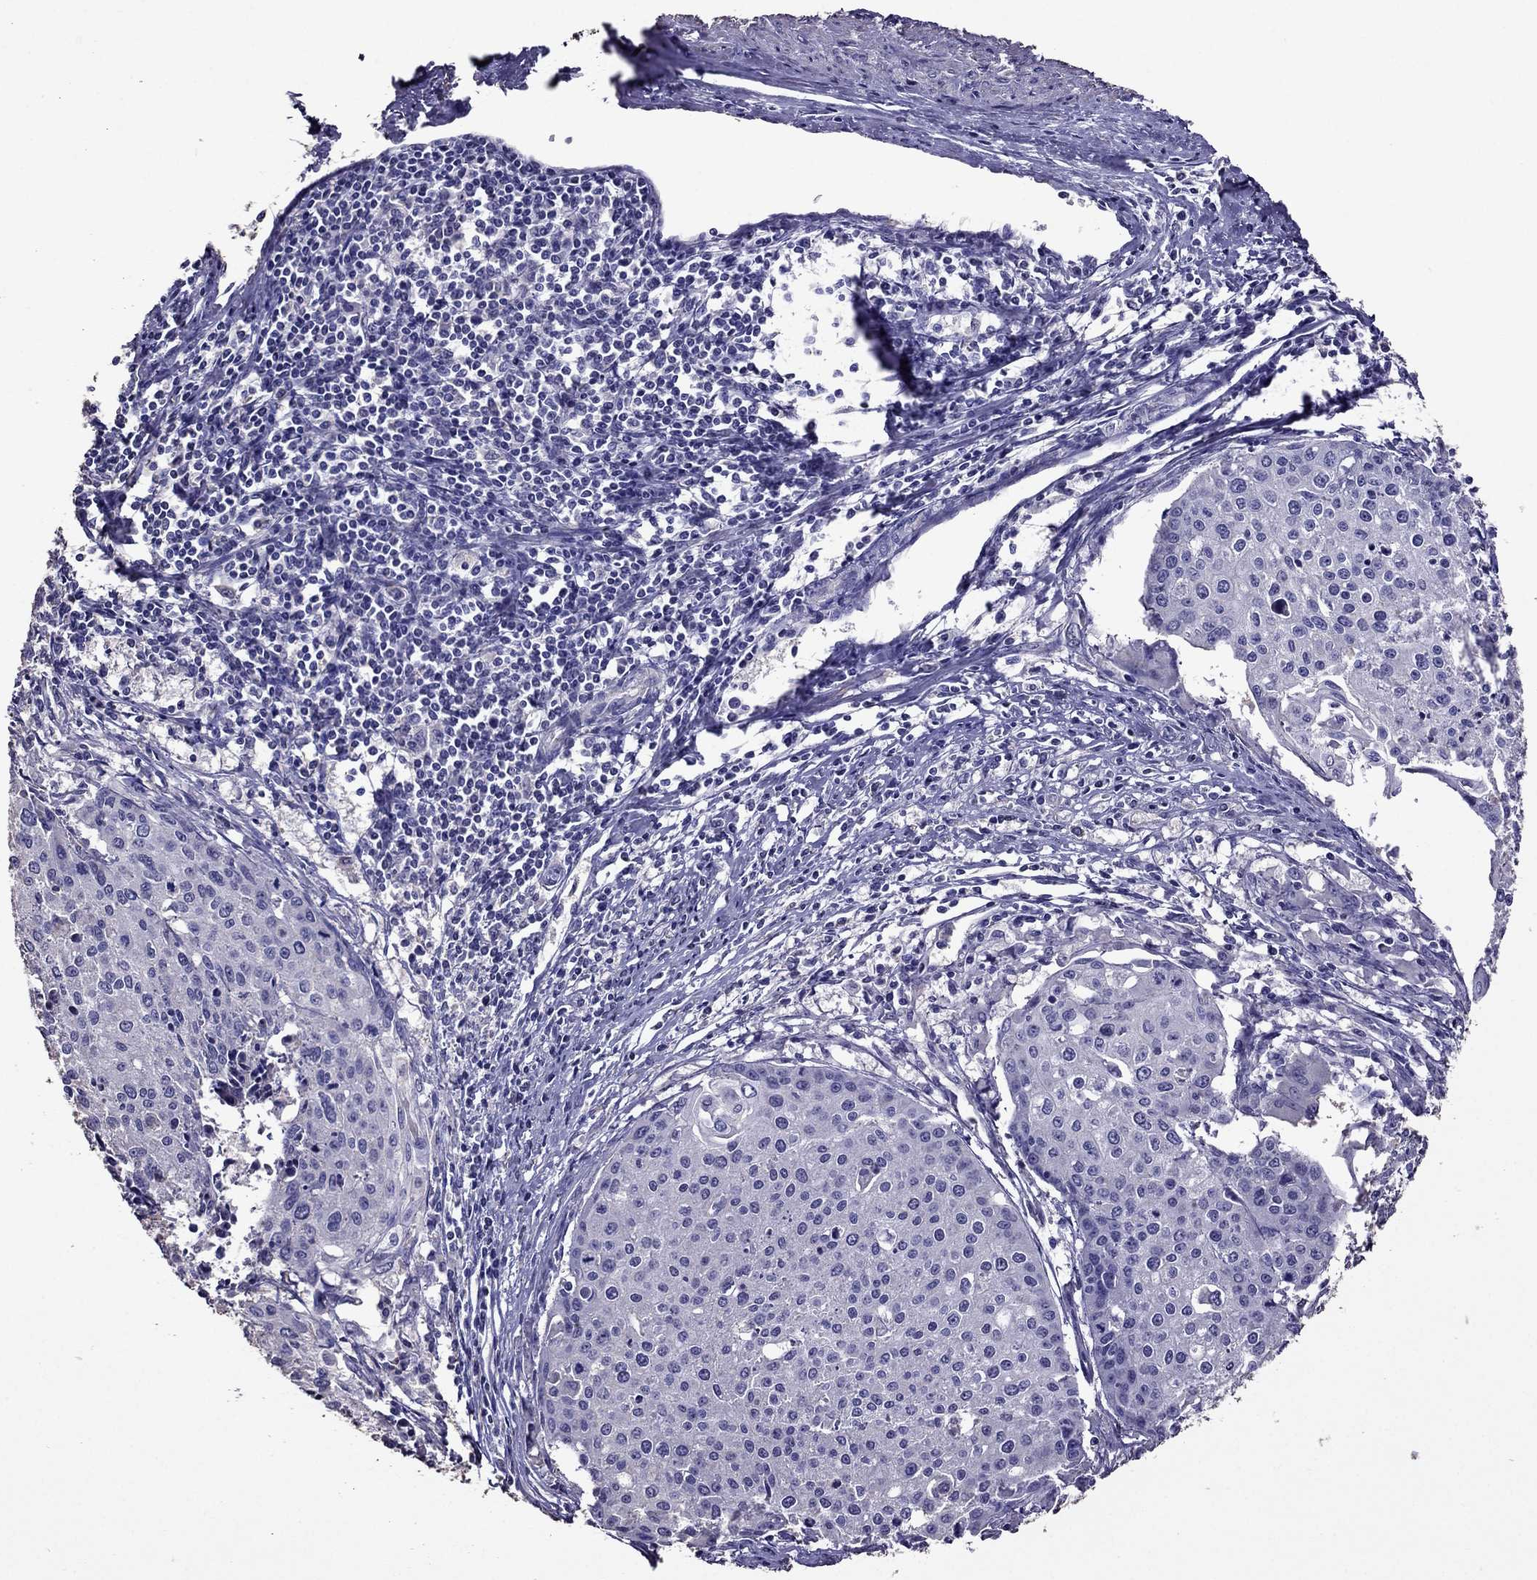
{"staining": {"intensity": "negative", "quantity": "none", "location": "none"}, "tissue": "cervical cancer", "cell_type": "Tumor cells", "image_type": "cancer", "snomed": [{"axis": "morphology", "description": "Squamous cell carcinoma, NOS"}, {"axis": "topography", "description": "Cervix"}], "caption": "An immunohistochemistry micrograph of cervical cancer is shown. There is no staining in tumor cells of cervical cancer.", "gene": "NKX3-1", "patient": {"sex": "female", "age": 38}}